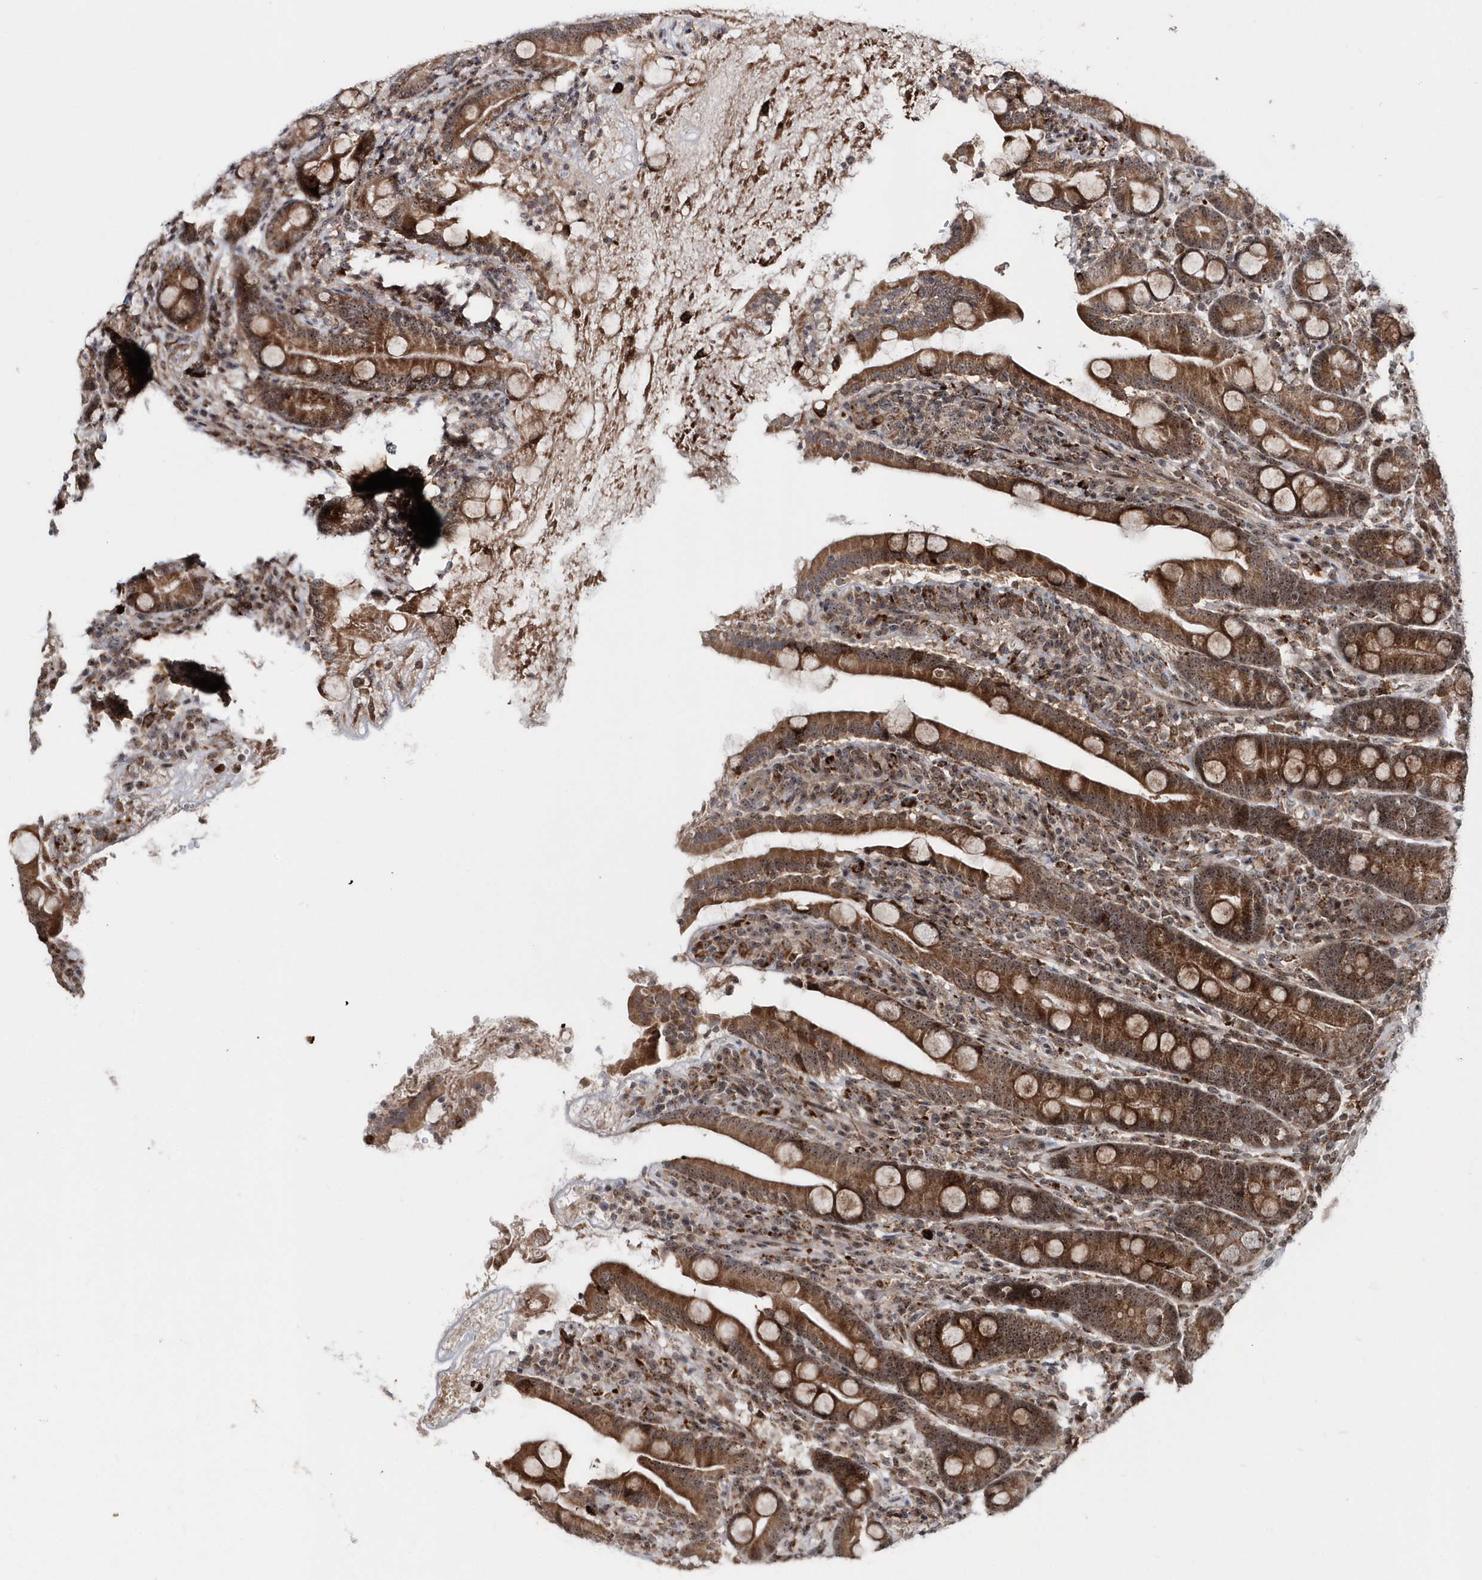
{"staining": {"intensity": "strong", "quantity": ">75%", "location": "cytoplasmic/membranous,nuclear"}, "tissue": "duodenum", "cell_type": "Glandular cells", "image_type": "normal", "snomed": [{"axis": "morphology", "description": "Normal tissue, NOS"}, {"axis": "topography", "description": "Duodenum"}], "caption": "Immunohistochemical staining of unremarkable human duodenum displays >75% levels of strong cytoplasmic/membranous,nuclear protein positivity in approximately >75% of glandular cells.", "gene": "SOWAHB", "patient": {"sex": "male", "age": 35}}